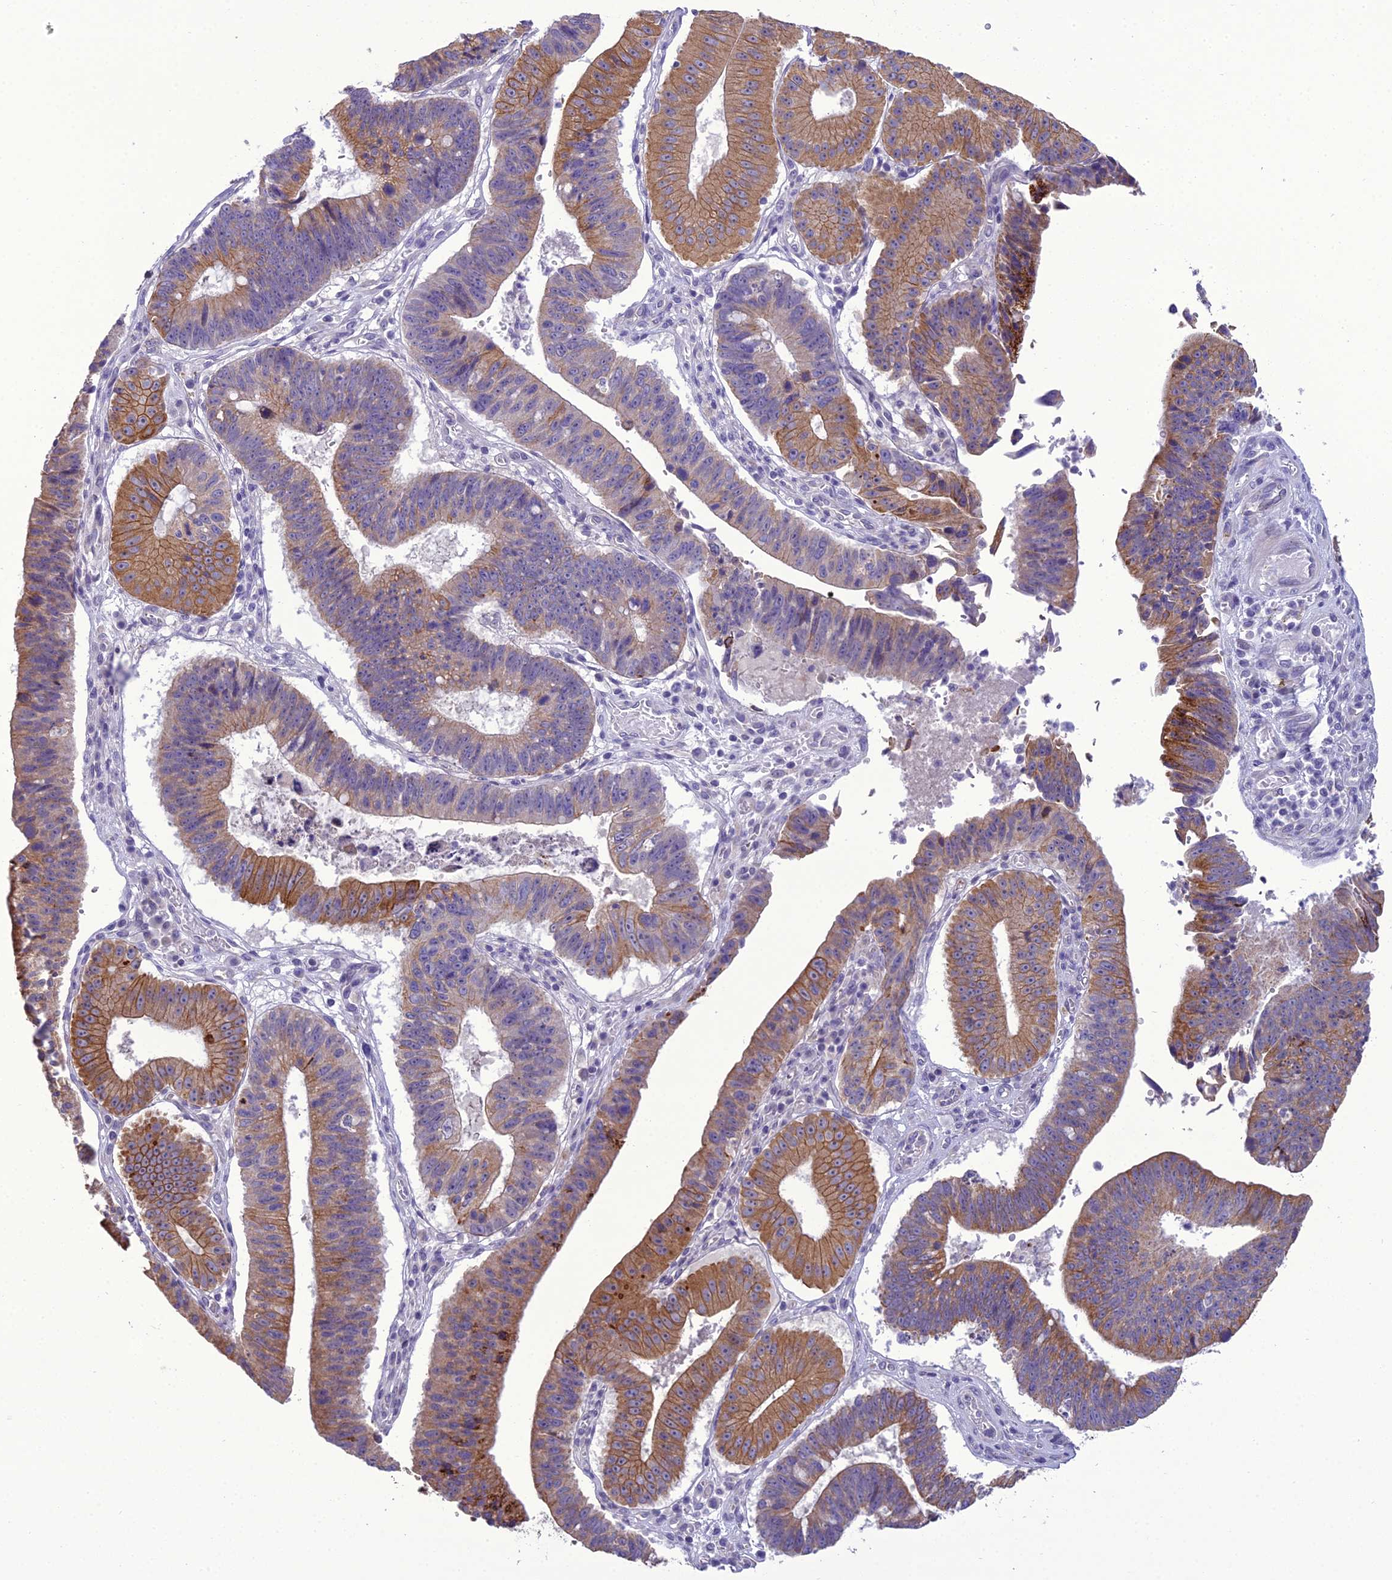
{"staining": {"intensity": "moderate", "quantity": "25%-75%", "location": "cytoplasmic/membranous"}, "tissue": "stomach cancer", "cell_type": "Tumor cells", "image_type": "cancer", "snomed": [{"axis": "morphology", "description": "Adenocarcinoma, NOS"}, {"axis": "topography", "description": "Stomach"}], "caption": "About 25%-75% of tumor cells in human stomach cancer (adenocarcinoma) reveal moderate cytoplasmic/membranous protein expression as visualized by brown immunohistochemical staining.", "gene": "SCRT1", "patient": {"sex": "male", "age": 59}}